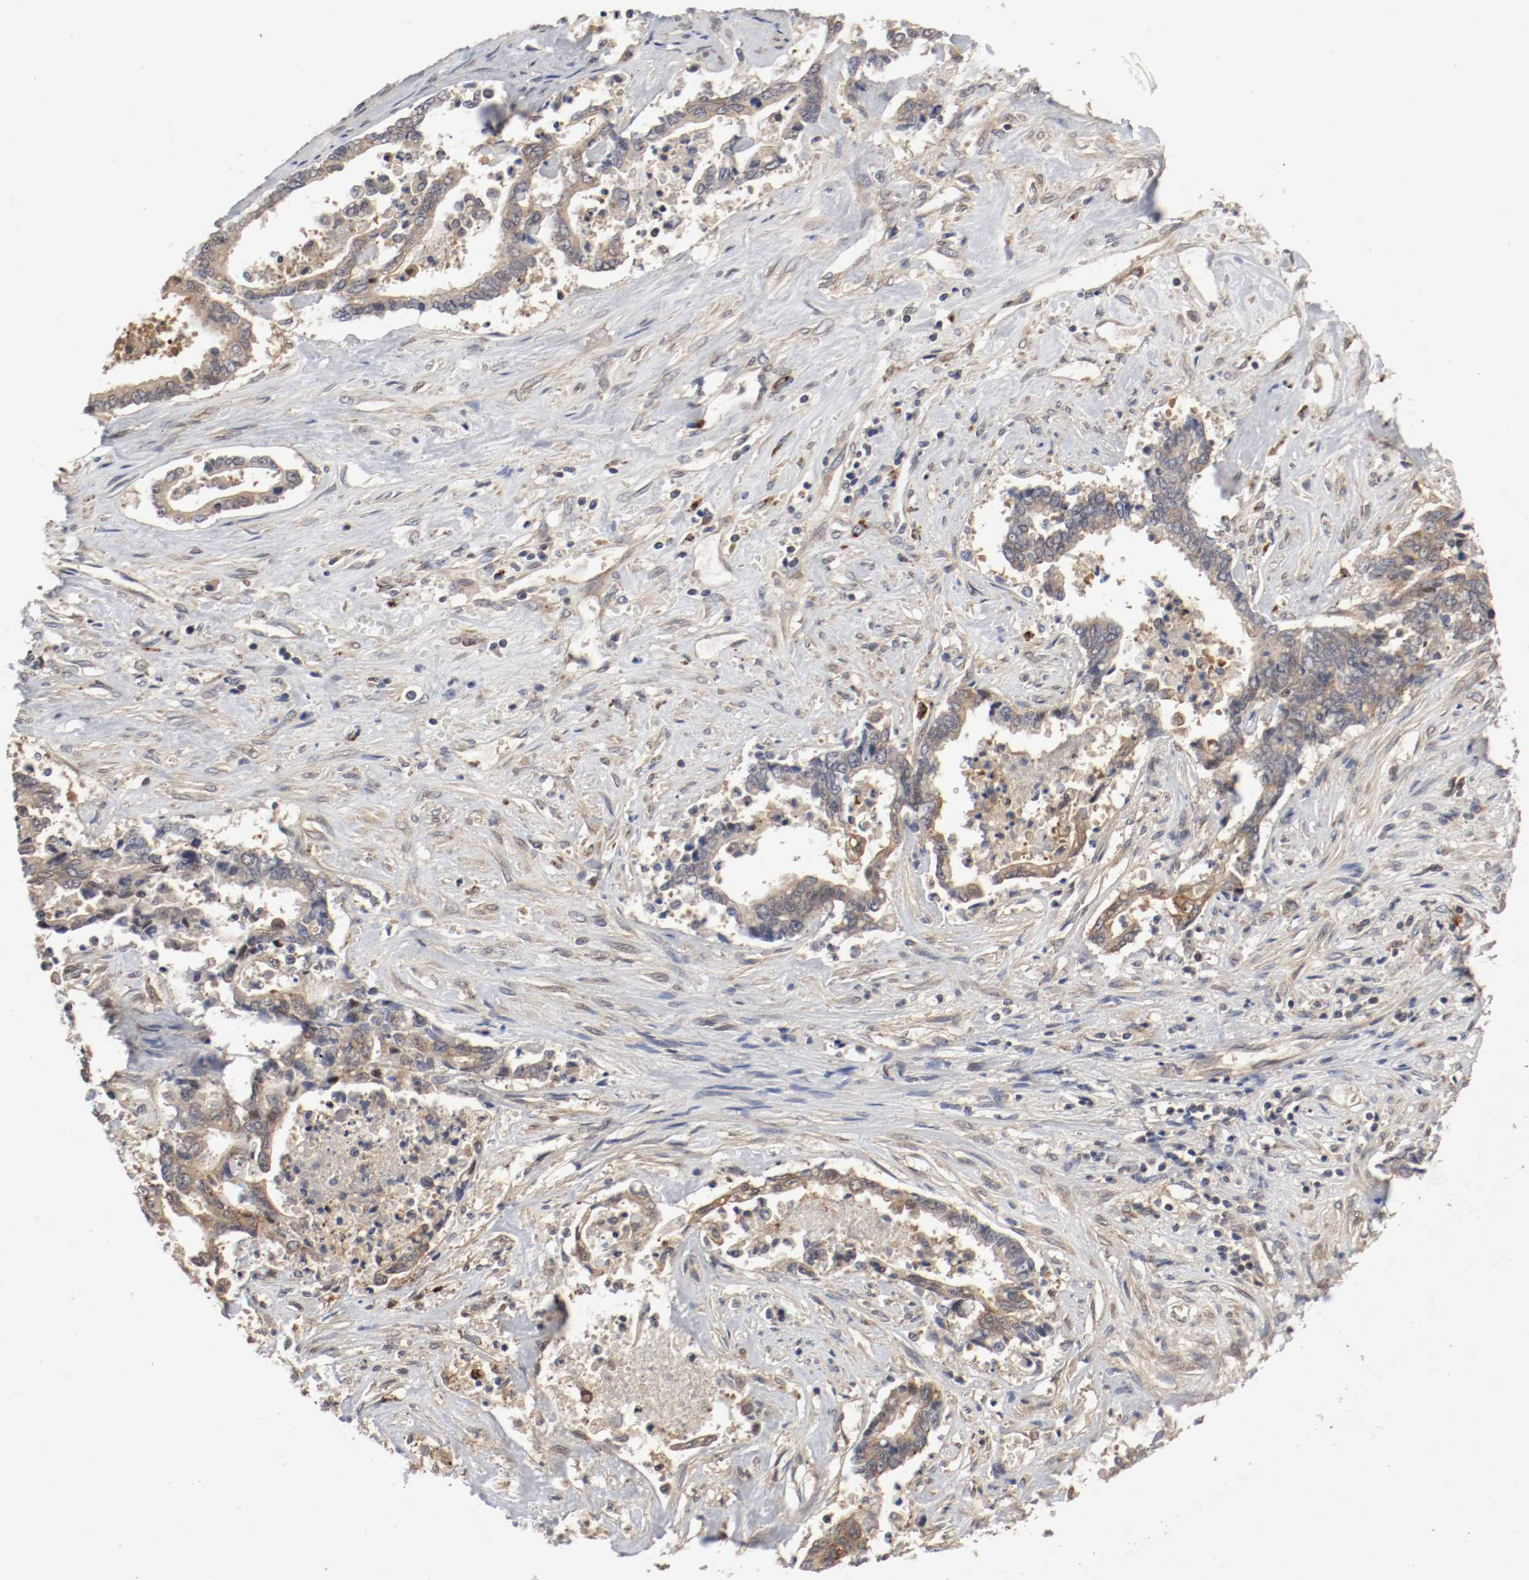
{"staining": {"intensity": "weak", "quantity": ">75%", "location": "cytoplasmic/membranous"}, "tissue": "liver cancer", "cell_type": "Tumor cells", "image_type": "cancer", "snomed": [{"axis": "morphology", "description": "Cholangiocarcinoma"}, {"axis": "topography", "description": "Liver"}], "caption": "There is low levels of weak cytoplasmic/membranous positivity in tumor cells of liver cancer, as demonstrated by immunohistochemical staining (brown color).", "gene": "REN", "patient": {"sex": "male", "age": 57}}